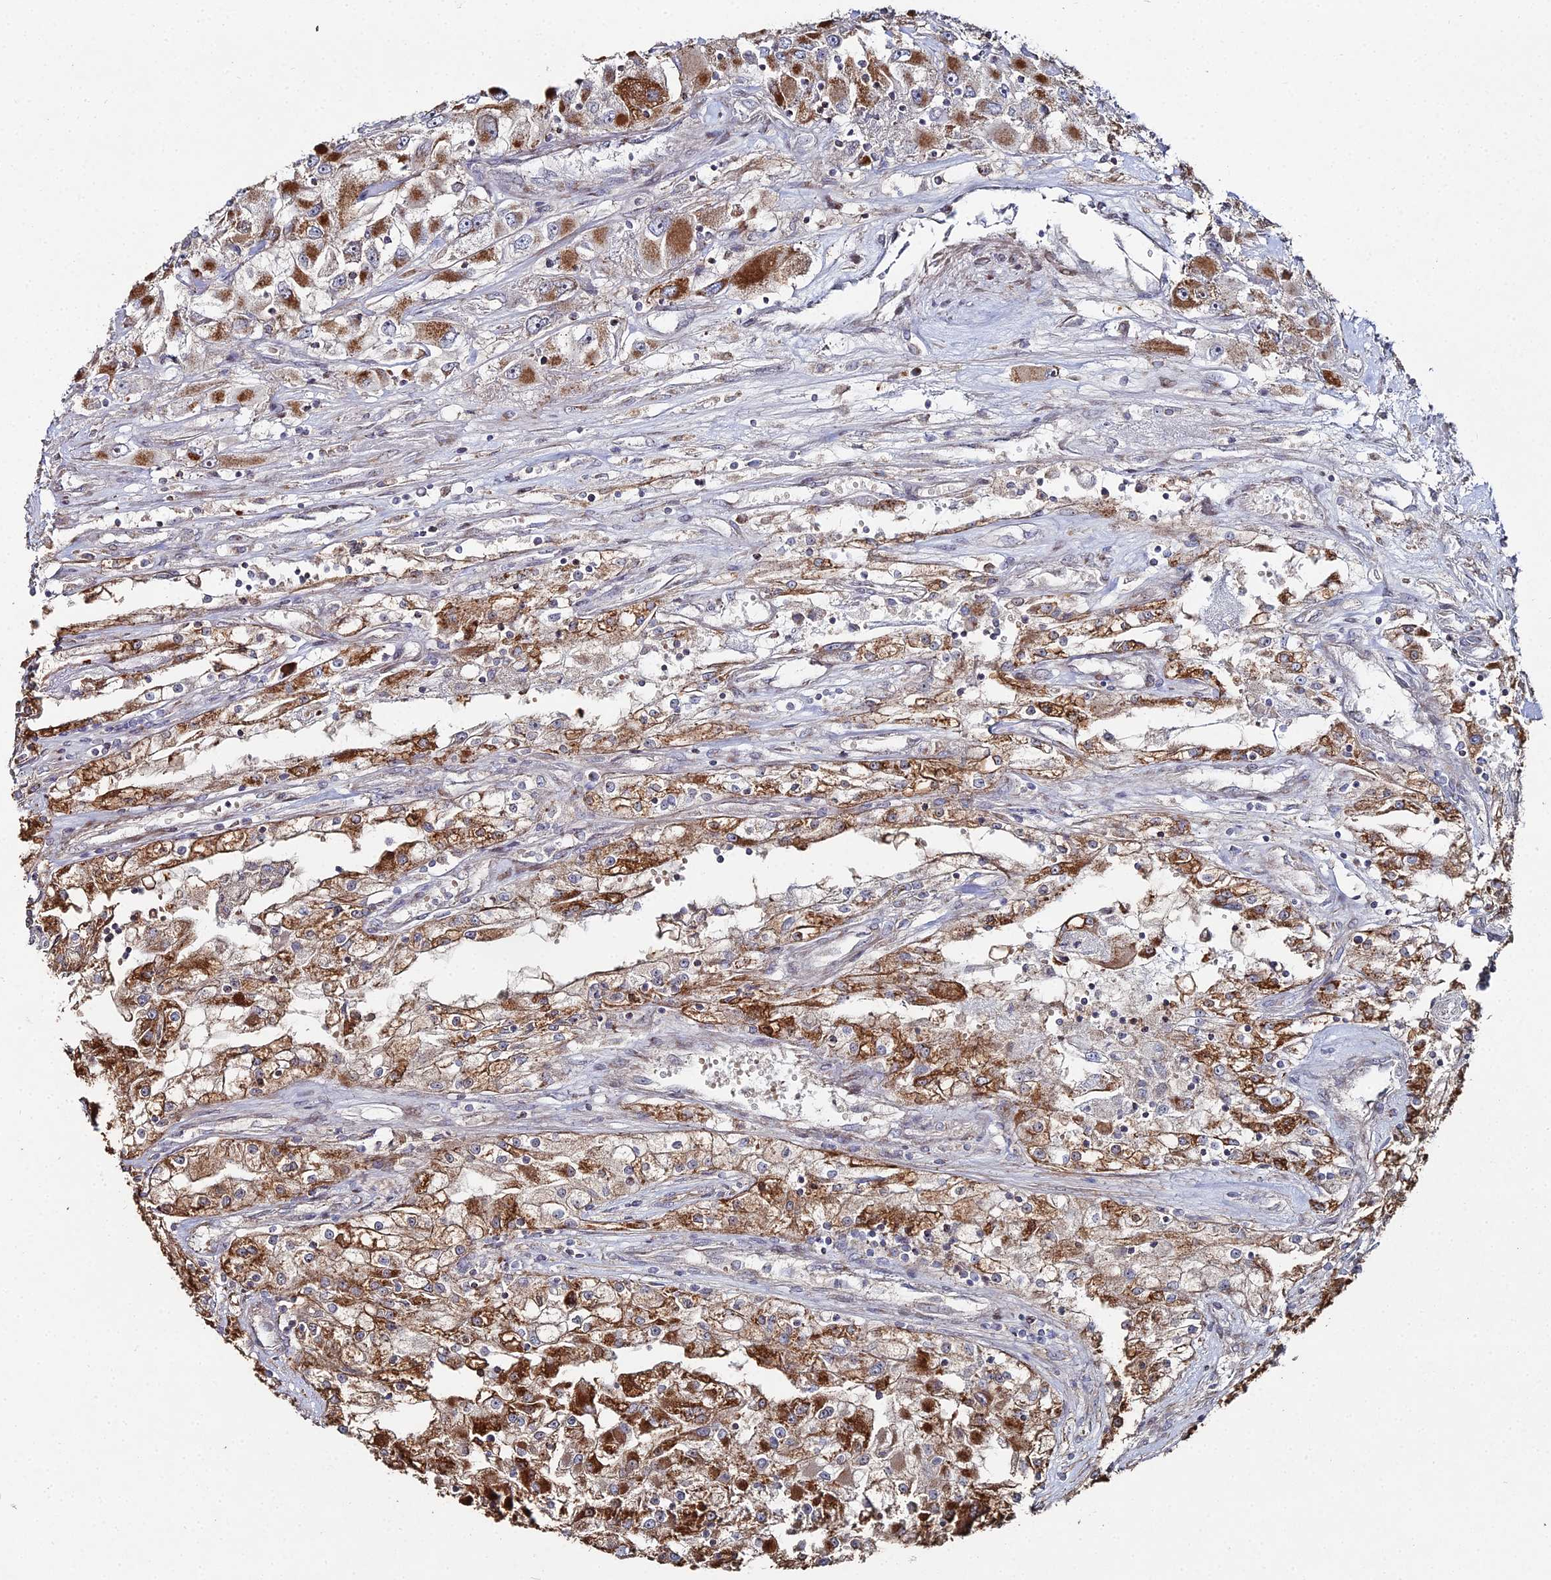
{"staining": {"intensity": "strong", "quantity": ">75%", "location": "cytoplasmic/membranous"}, "tissue": "renal cancer", "cell_type": "Tumor cells", "image_type": "cancer", "snomed": [{"axis": "morphology", "description": "Adenocarcinoma, NOS"}, {"axis": "topography", "description": "Kidney"}], "caption": "Immunohistochemical staining of human renal adenocarcinoma exhibits strong cytoplasmic/membranous protein positivity in approximately >75% of tumor cells. Using DAB (3,3'-diaminobenzidine) (brown) and hematoxylin (blue) stains, captured at high magnification using brightfield microscopy.", "gene": "SGMS1", "patient": {"sex": "female", "age": 52}}